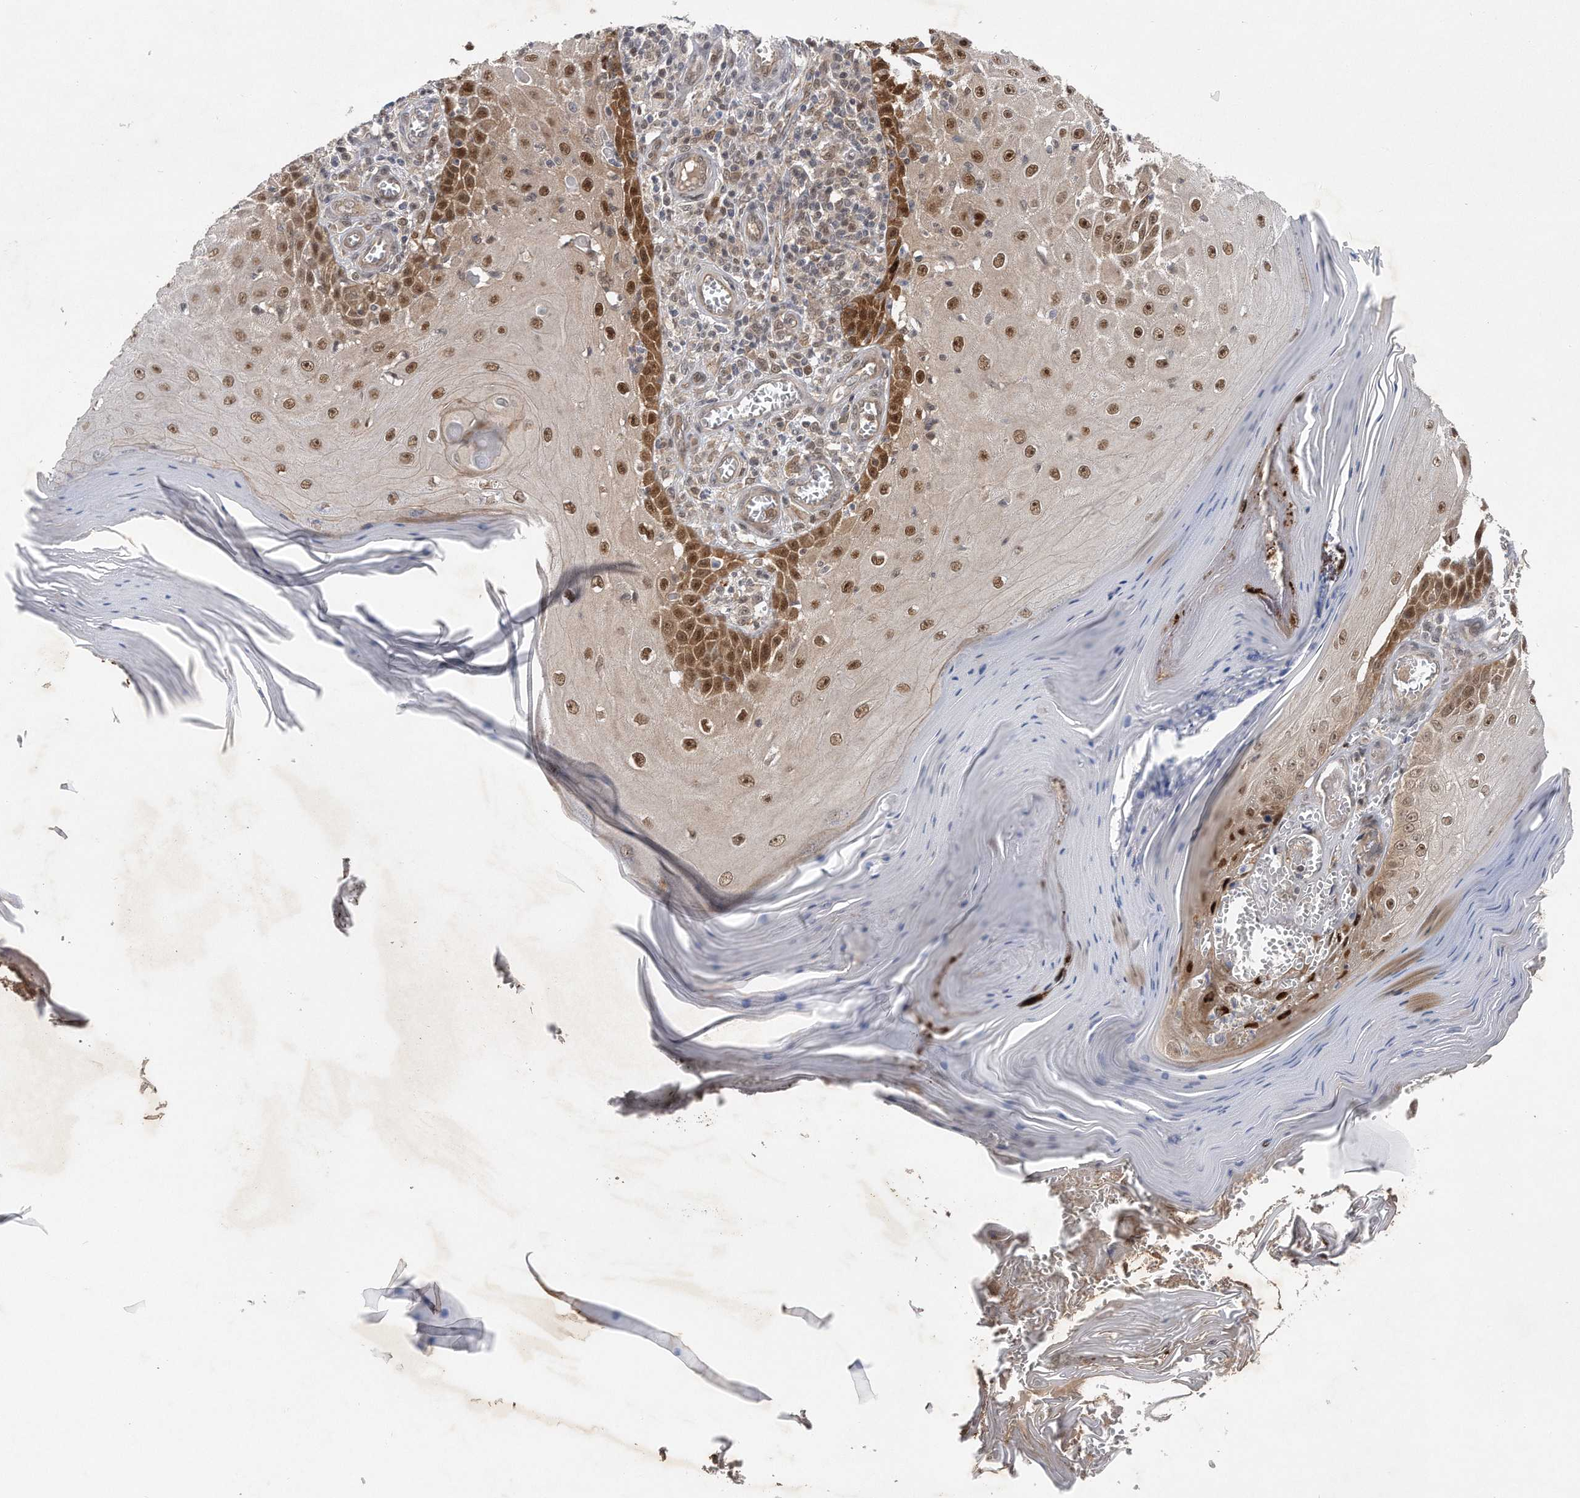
{"staining": {"intensity": "moderate", "quantity": ">75%", "location": "cytoplasmic/membranous,nuclear"}, "tissue": "skin cancer", "cell_type": "Tumor cells", "image_type": "cancer", "snomed": [{"axis": "morphology", "description": "Squamous cell carcinoma, NOS"}, {"axis": "topography", "description": "Skin"}], "caption": "An IHC image of tumor tissue is shown. Protein staining in brown highlights moderate cytoplasmic/membranous and nuclear positivity in skin cancer (squamous cell carcinoma) within tumor cells.", "gene": "RWDD2A", "patient": {"sex": "female", "age": 73}}